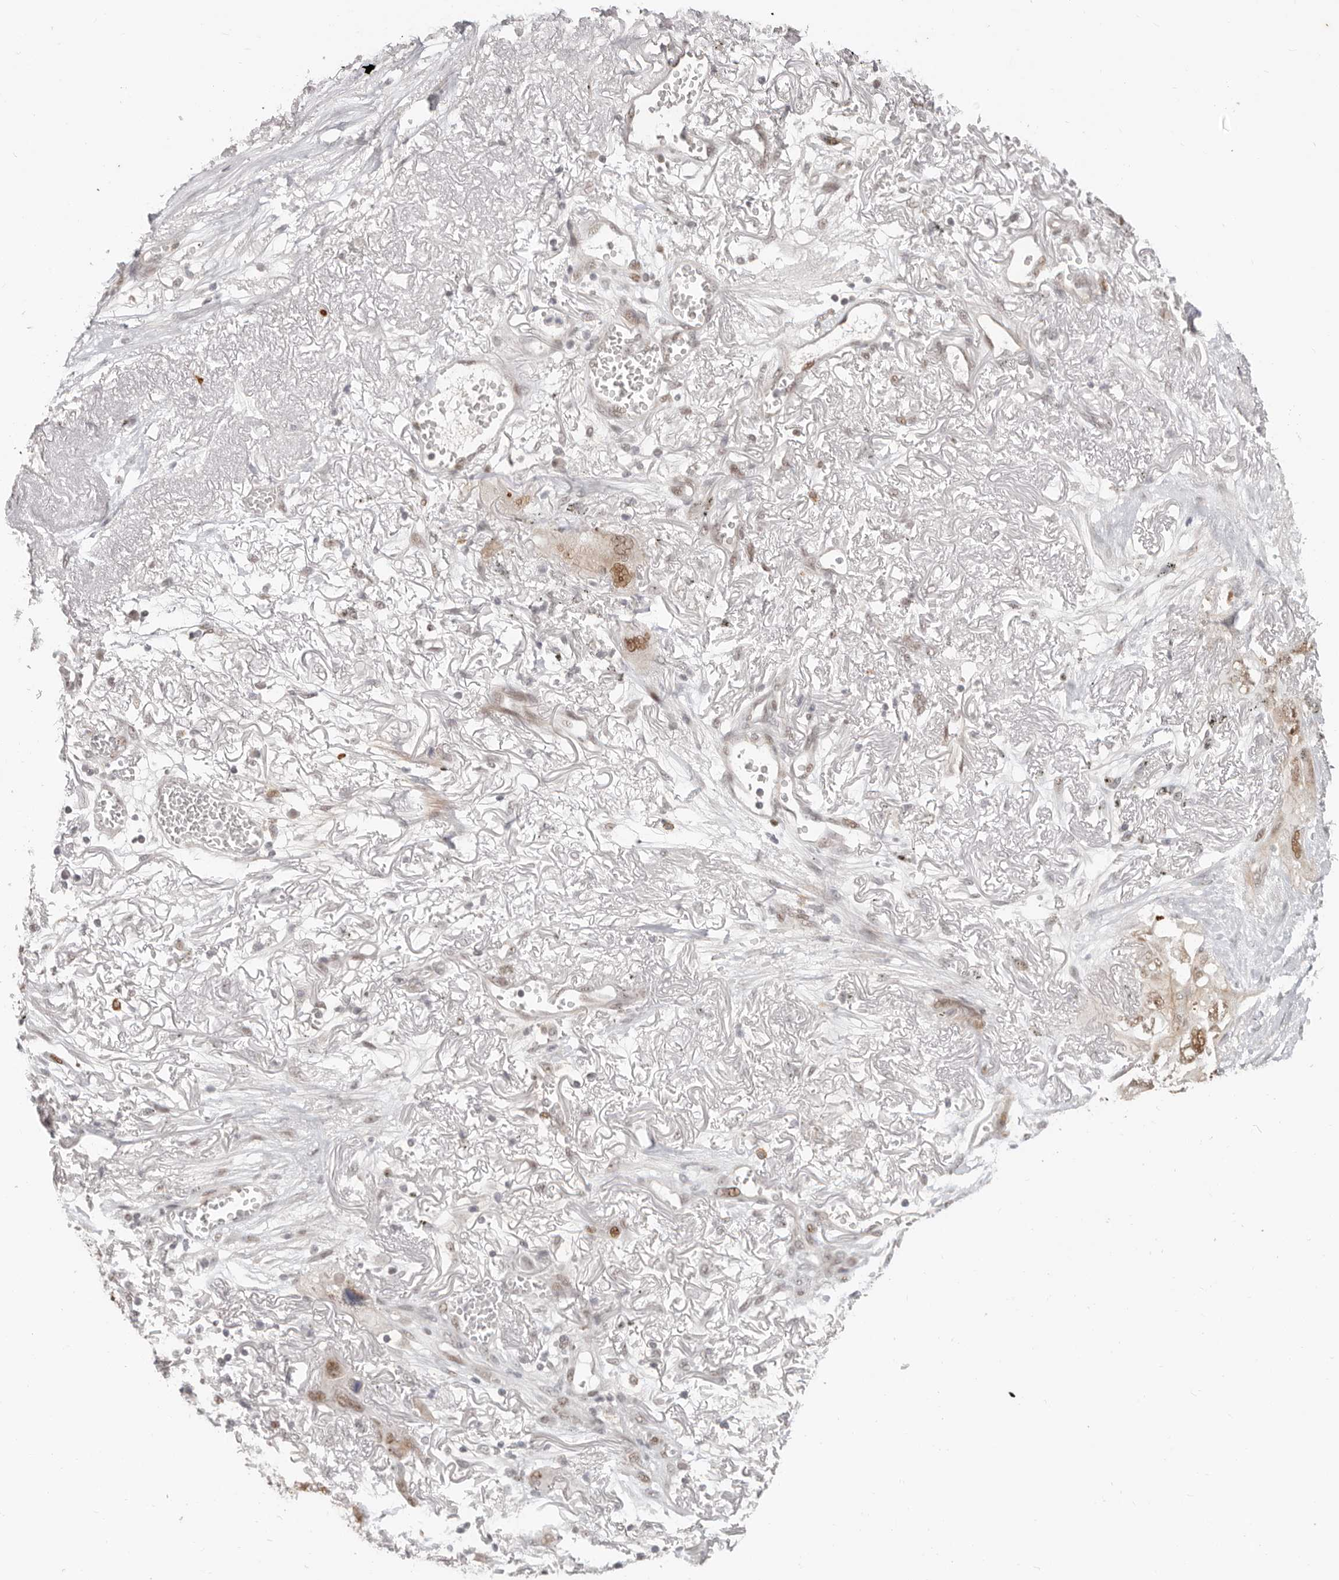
{"staining": {"intensity": "moderate", "quantity": ">75%", "location": "cytoplasmic/membranous,nuclear"}, "tissue": "lung cancer", "cell_type": "Tumor cells", "image_type": "cancer", "snomed": [{"axis": "morphology", "description": "Squamous cell carcinoma, NOS"}, {"axis": "topography", "description": "Lung"}], "caption": "Immunohistochemical staining of lung squamous cell carcinoma demonstrates moderate cytoplasmic/membranous and nuclear protein staining in approximately >75% of tumor cells.", "gene": "RFC2", "patient": {"sex": "female", "age": 73}}